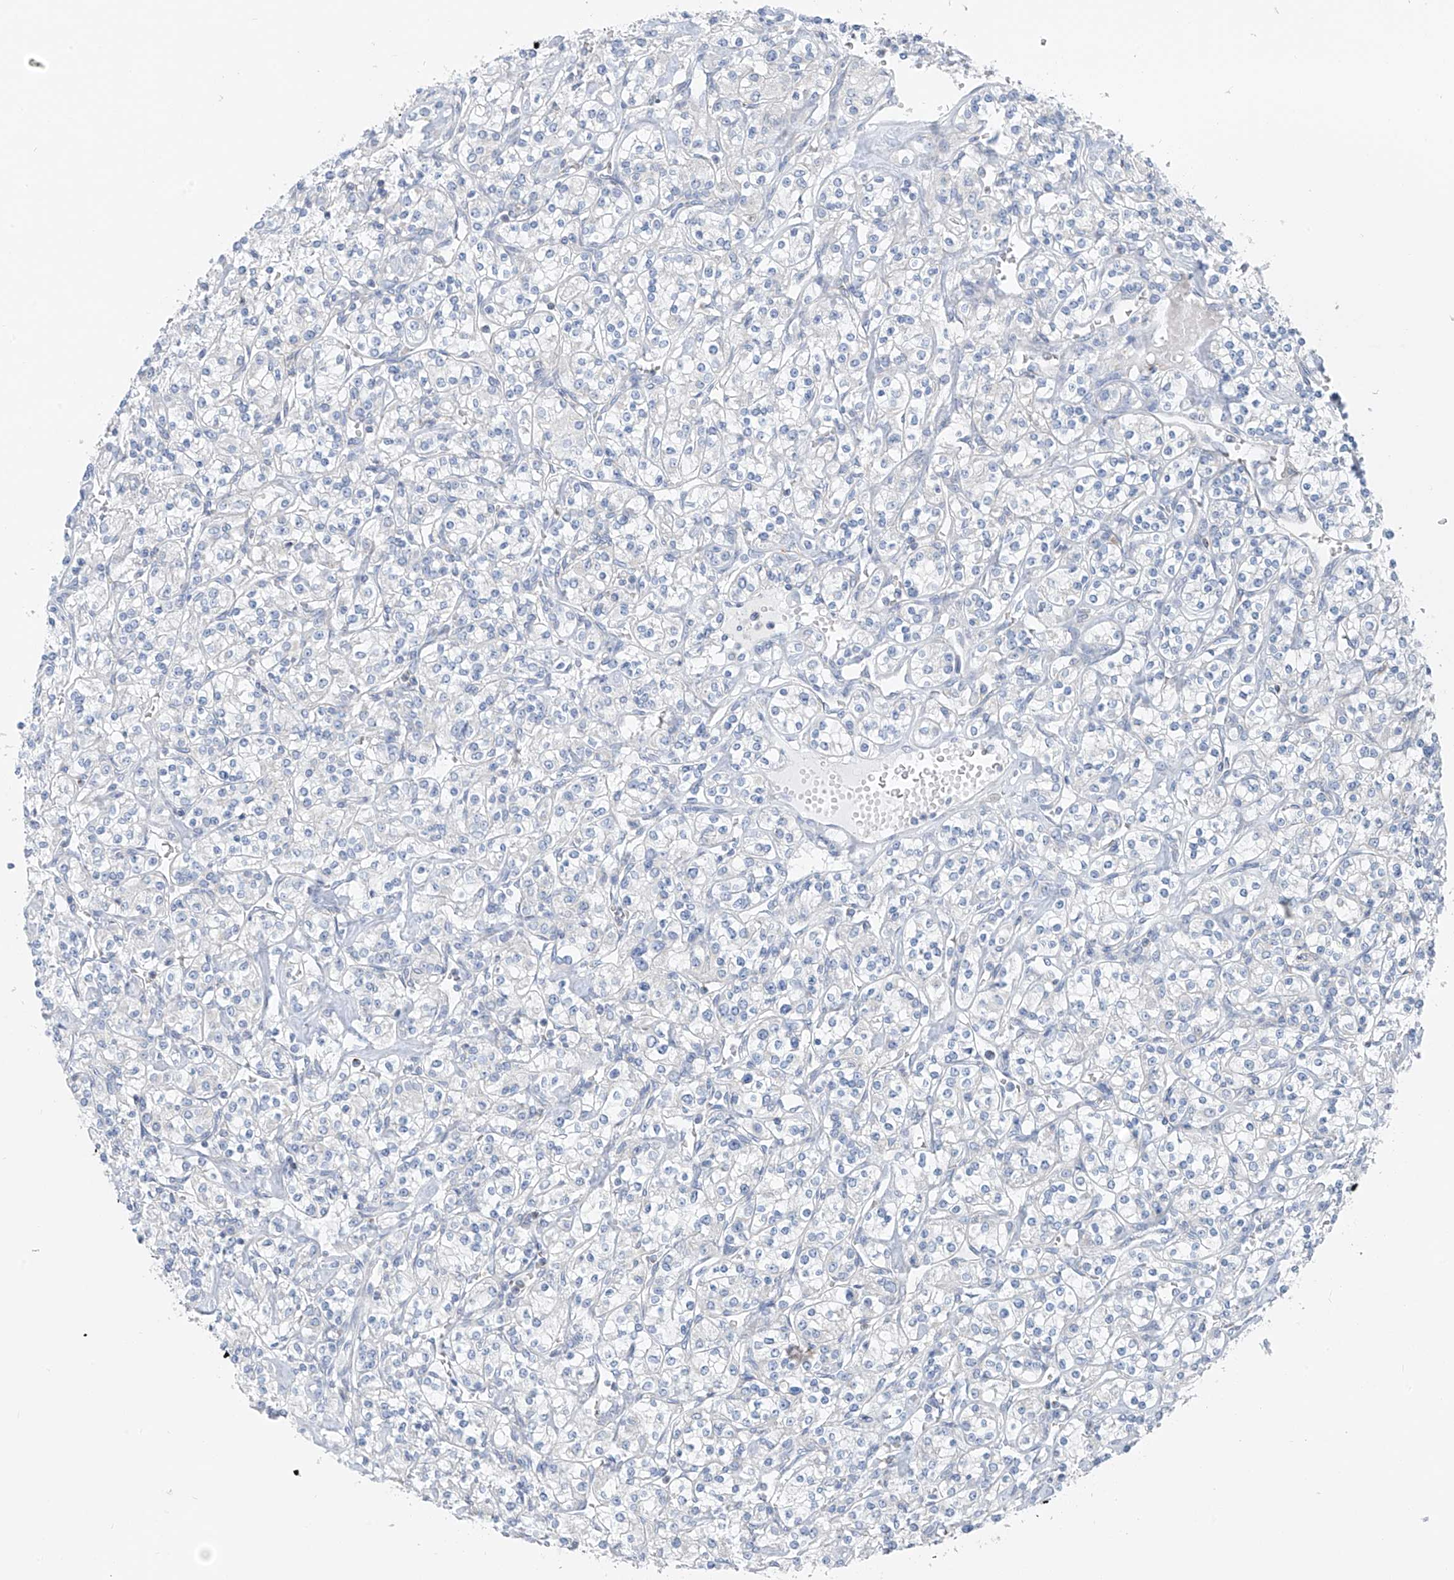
{"staining": {"intensity": "negative", "quantity": "none", "location": "none"}, "tissue": "renal cancer", "cell_type": "Tumor cells", "image_type": "cancer", "snomed": [{"axis": "morphology", "description": "Adenocarcinoma, NOS"}, {"axis": "topography", "description": "Kidney"}], "caption": "Immunohistochemical staining of human renal adenocarcinoma exhibits no significant expression in tumor cells.", "gene": "POMGNT2", "patient": {"sex": "male", "age": 77}}